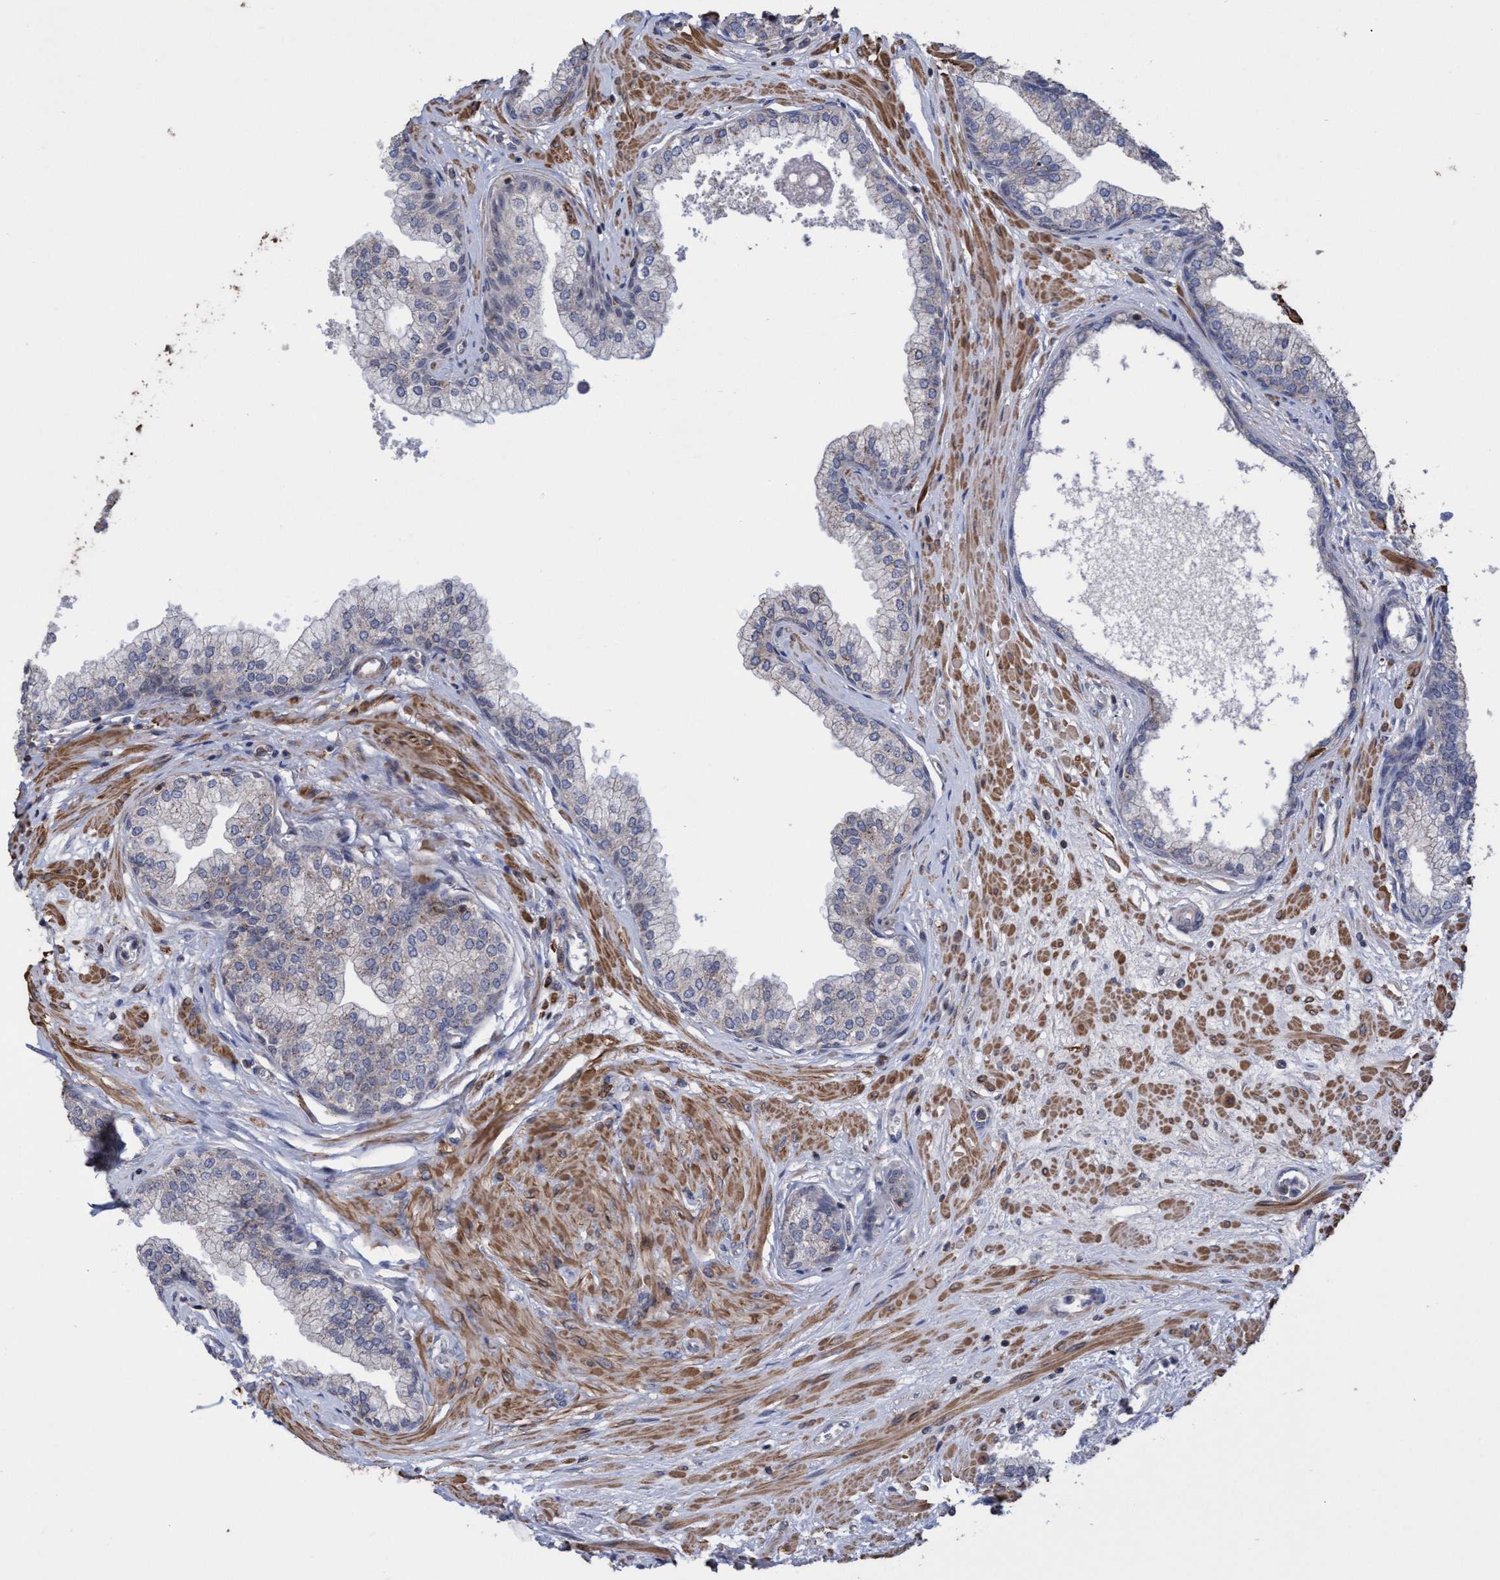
{"staining": {"intensity": "weak", "quantity": "<25%", "location": "nuclear"}, "tissue": "prostate", "cell_type": "Glandular cells", "image_type": "normal", "snomed": [{"axis": "morphology", "description": "Normal tissue, NOS"}, {"axis": "morphology", "description": "Urothelial carcinoma, Low grade"}, {"axis": "topography", "description": "Urinary bladder"}, {"axis": "topography", "description": "Prostate"}], "caption": "DAB (3,3'-diaminobenzidine) immunohistochemical staining of normal human prostate demonstrates no significant positivity in glandular cells. (DAB immunohistochemistry with hematoxylin counter stain).", "gene": "SLBP", "patient": {"sex": "male", "age": 60}}